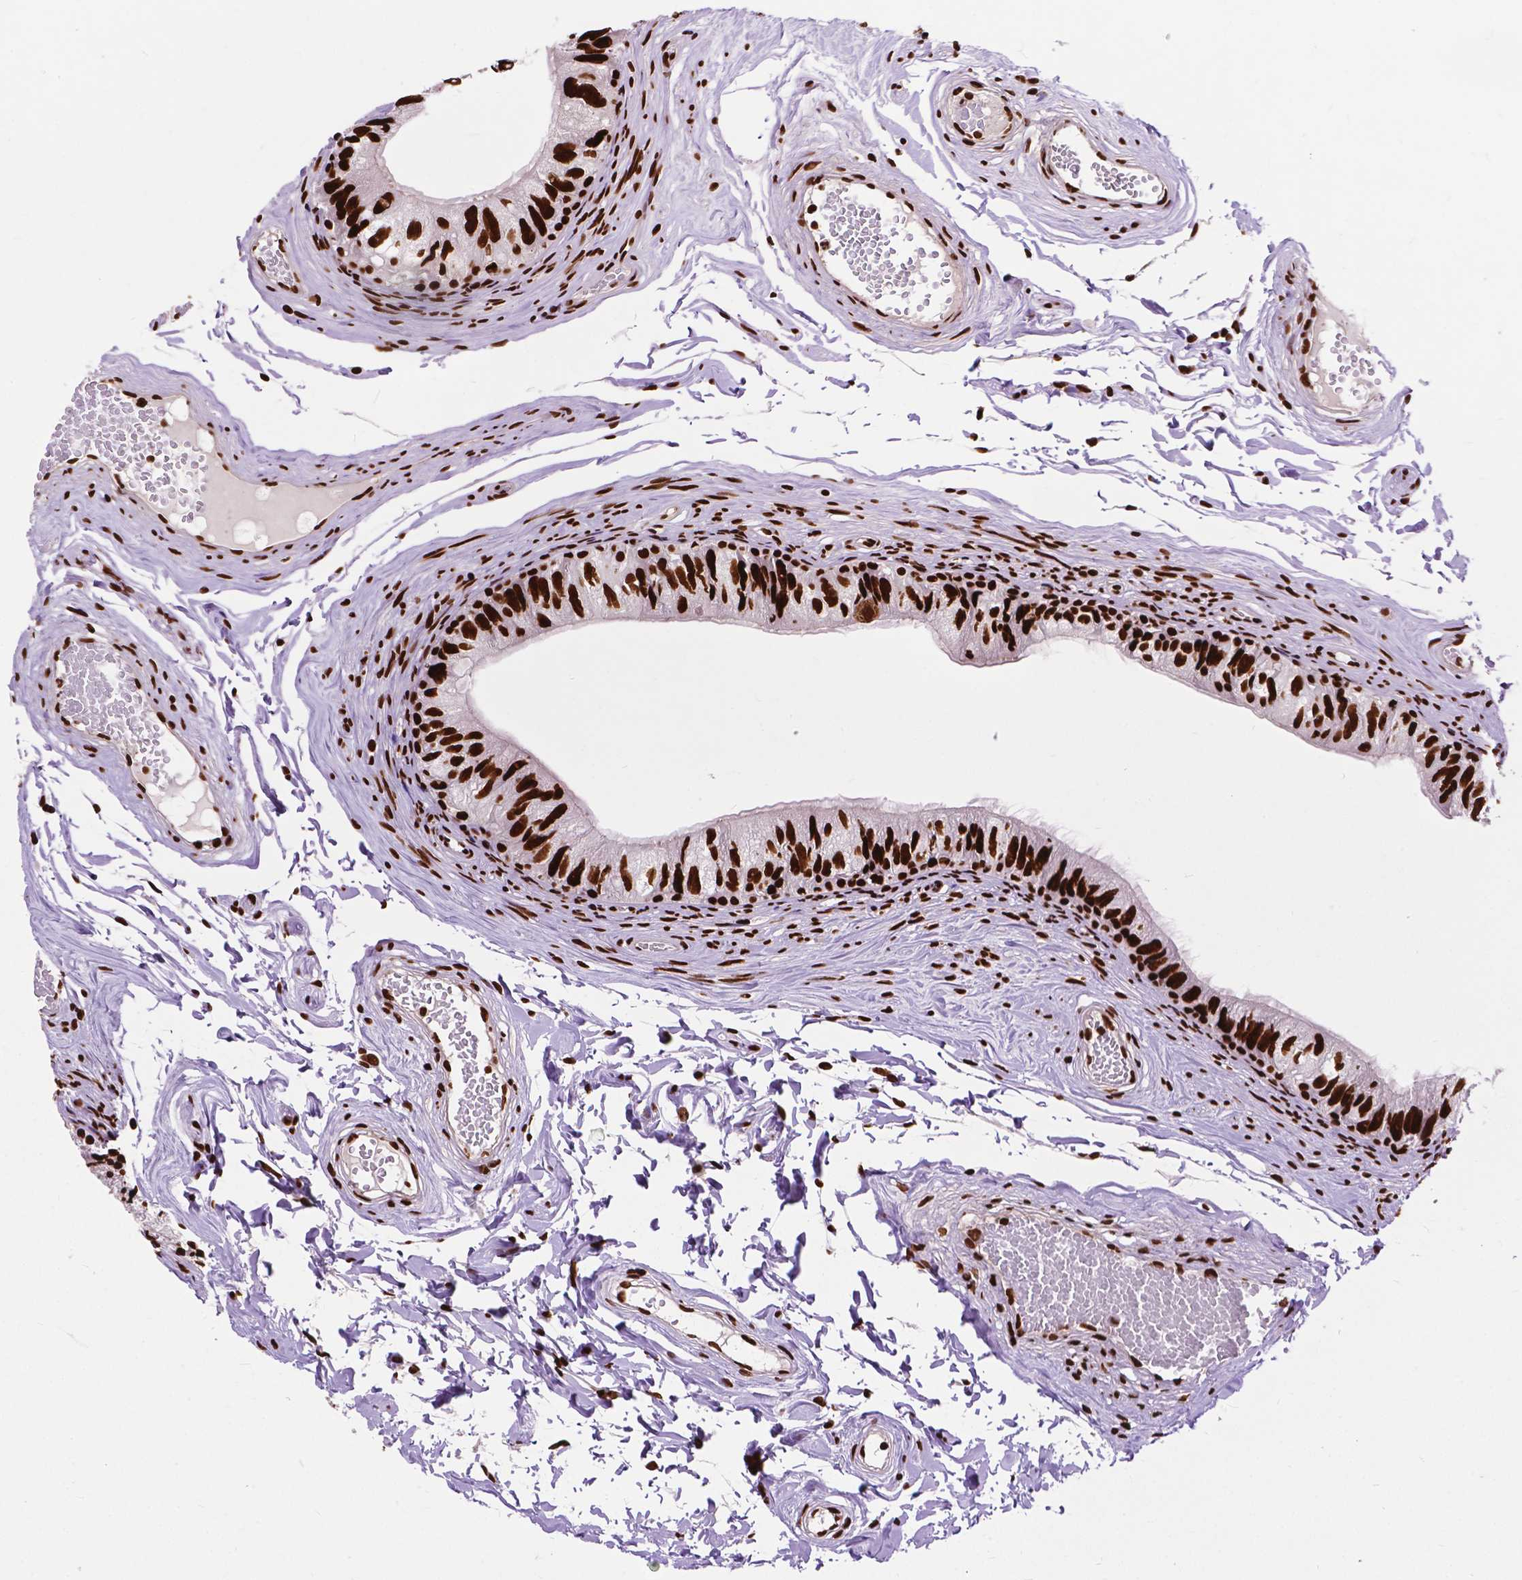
{"staining": {"intensity": "strong", "quantity": ">75%", "location": "nuclear"}, "tissue": "epididymis", "cell_type": "Glandular cells", "image_type": "normal", "snomed": [{"axis": "morphology", "description": "Normal tissue, NOS"}, {"axis": "topography", "description": "Epididymis"}], "caption": "This histopathology image shows benign epididymis stained with immunohistochemistry (IHC) to label a protein in brown. The nuclear of glandular cells show strong positivity for the protein. Nuclei are counter-stained blue.", "gene": "SMIM5", "patient": {"sex": "male", "age": 45}}